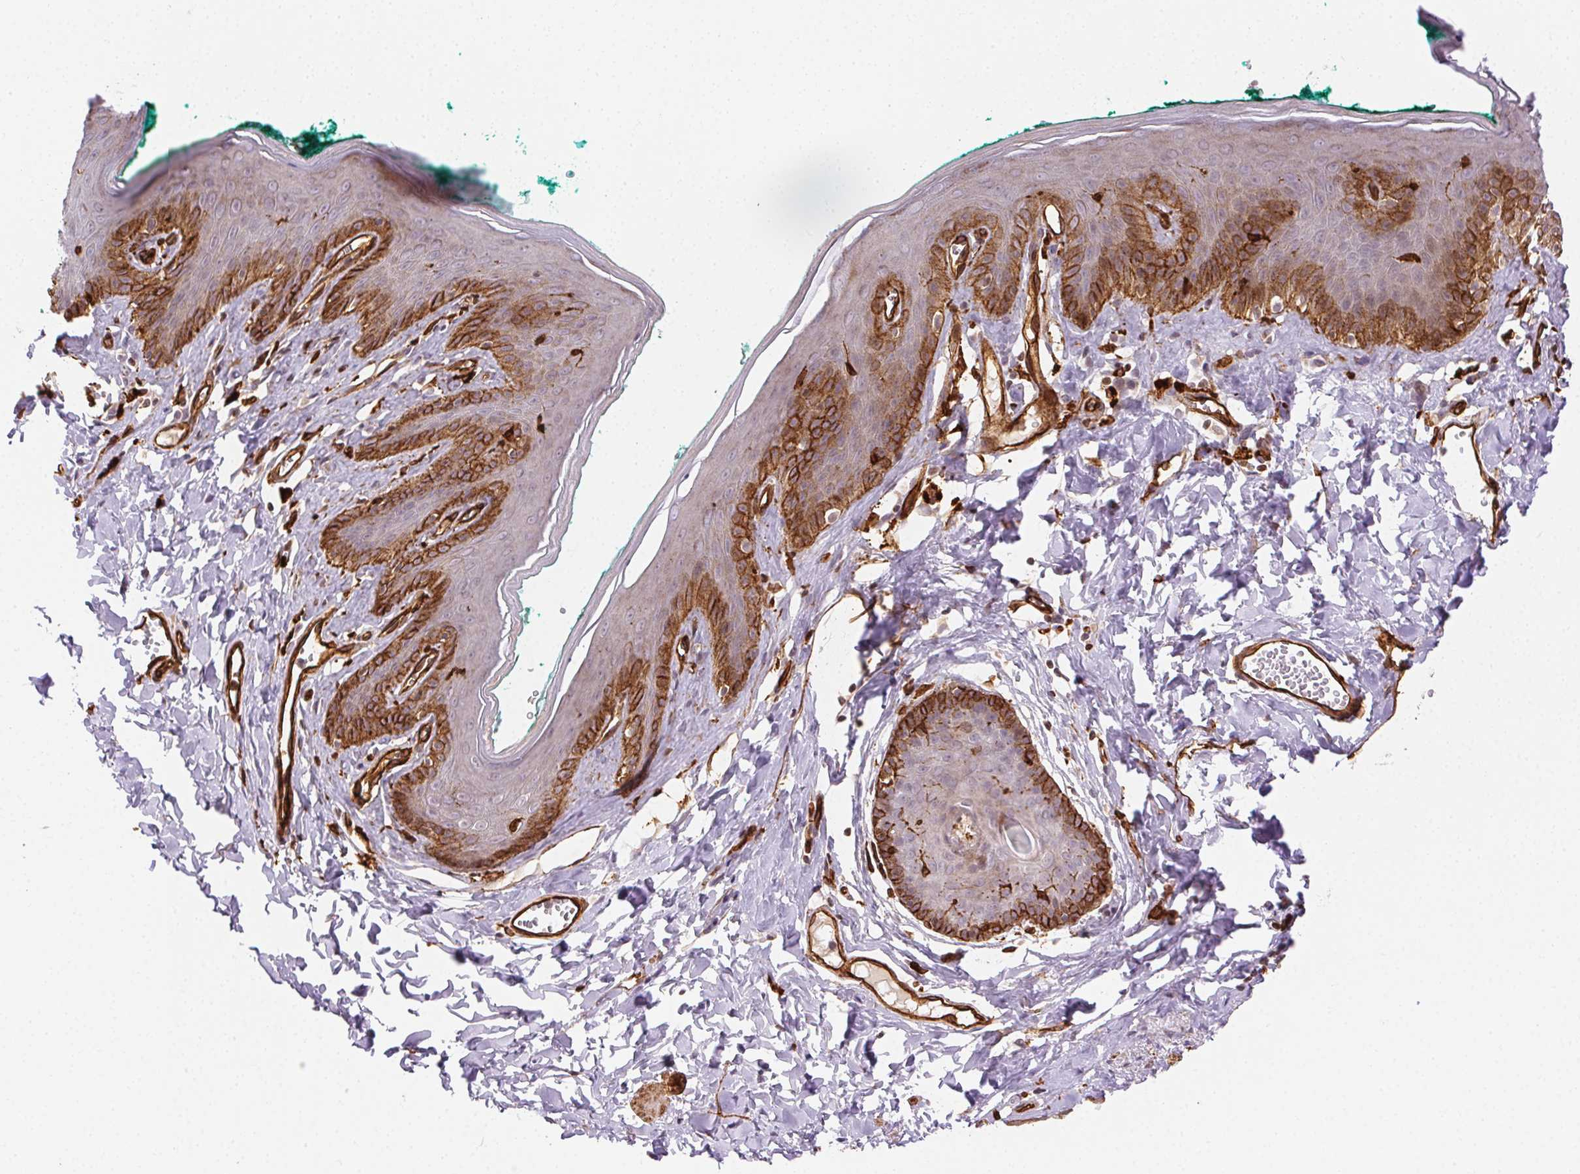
{"staining": {"intensity": "strong", "quantity": "<25%", "location": "cytoplasmic/membranous"}, "tissue": "skin", "cell_type": "Epidermal cells", "image_type": "normal", "snomed": [{"axis": "morphology", "description": "Normal tissue, NOS"}, {"axis": "topography", "description": "Vulva"}, {"axis": "topography", "description": "Peripheral nerve tissue"}], "caption": "Immunohistochemical staining of benign skin displays medium levels of strong cytoplasmic/membranous positivity in about <25% of epidermal cells.", "gene": "RNASET2", "patient": {"sex": "female", "age": 66}}